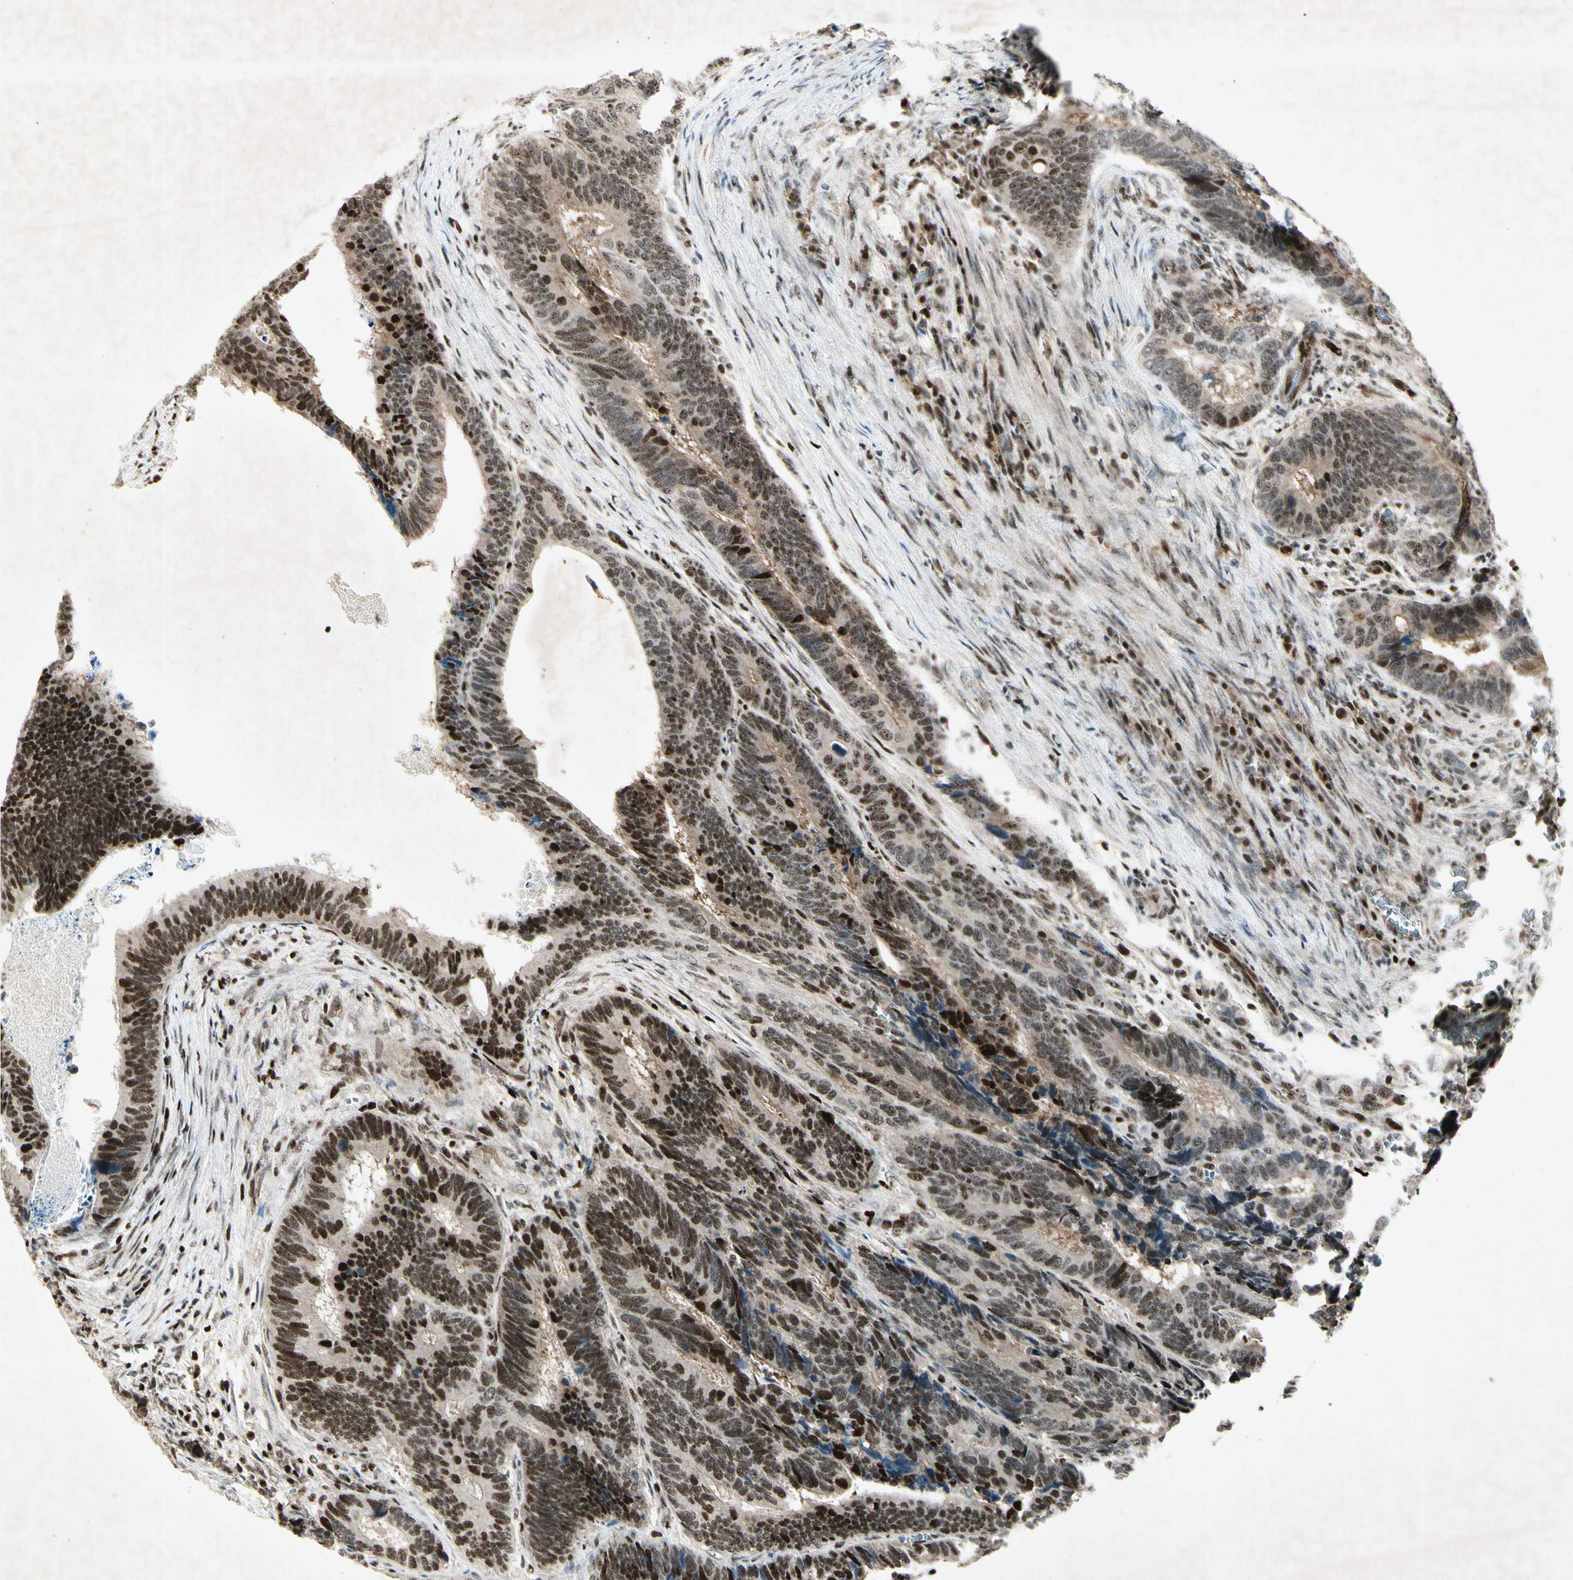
{"staining": {"intensity": "strong", "quantity": ">75%", "location": "nuclear"}, "tissue": "colorectal cancer", "cell_type": "Tumor cells", "image_type": "cancer", "snomed": [{"axis": "morphology", "description": "Adenocarcinoma, NOS"}, {"axis": "topography", "description": "Colon"}], "caption": "Immunohistochemistry (DAB) staining of adenocarcinoma (colorectal) reveals strong nuclear protein staining in about >75% of tumor cells. The staining was performed using DAB (3,3'-diaminobenzidine) to visualize the protein expression in brown, while the nuclei were stained in blue with hematoxylin (Magnification: 20x).", "gene": "RNF43", "patient": {"sex": "male", "age": 72}}